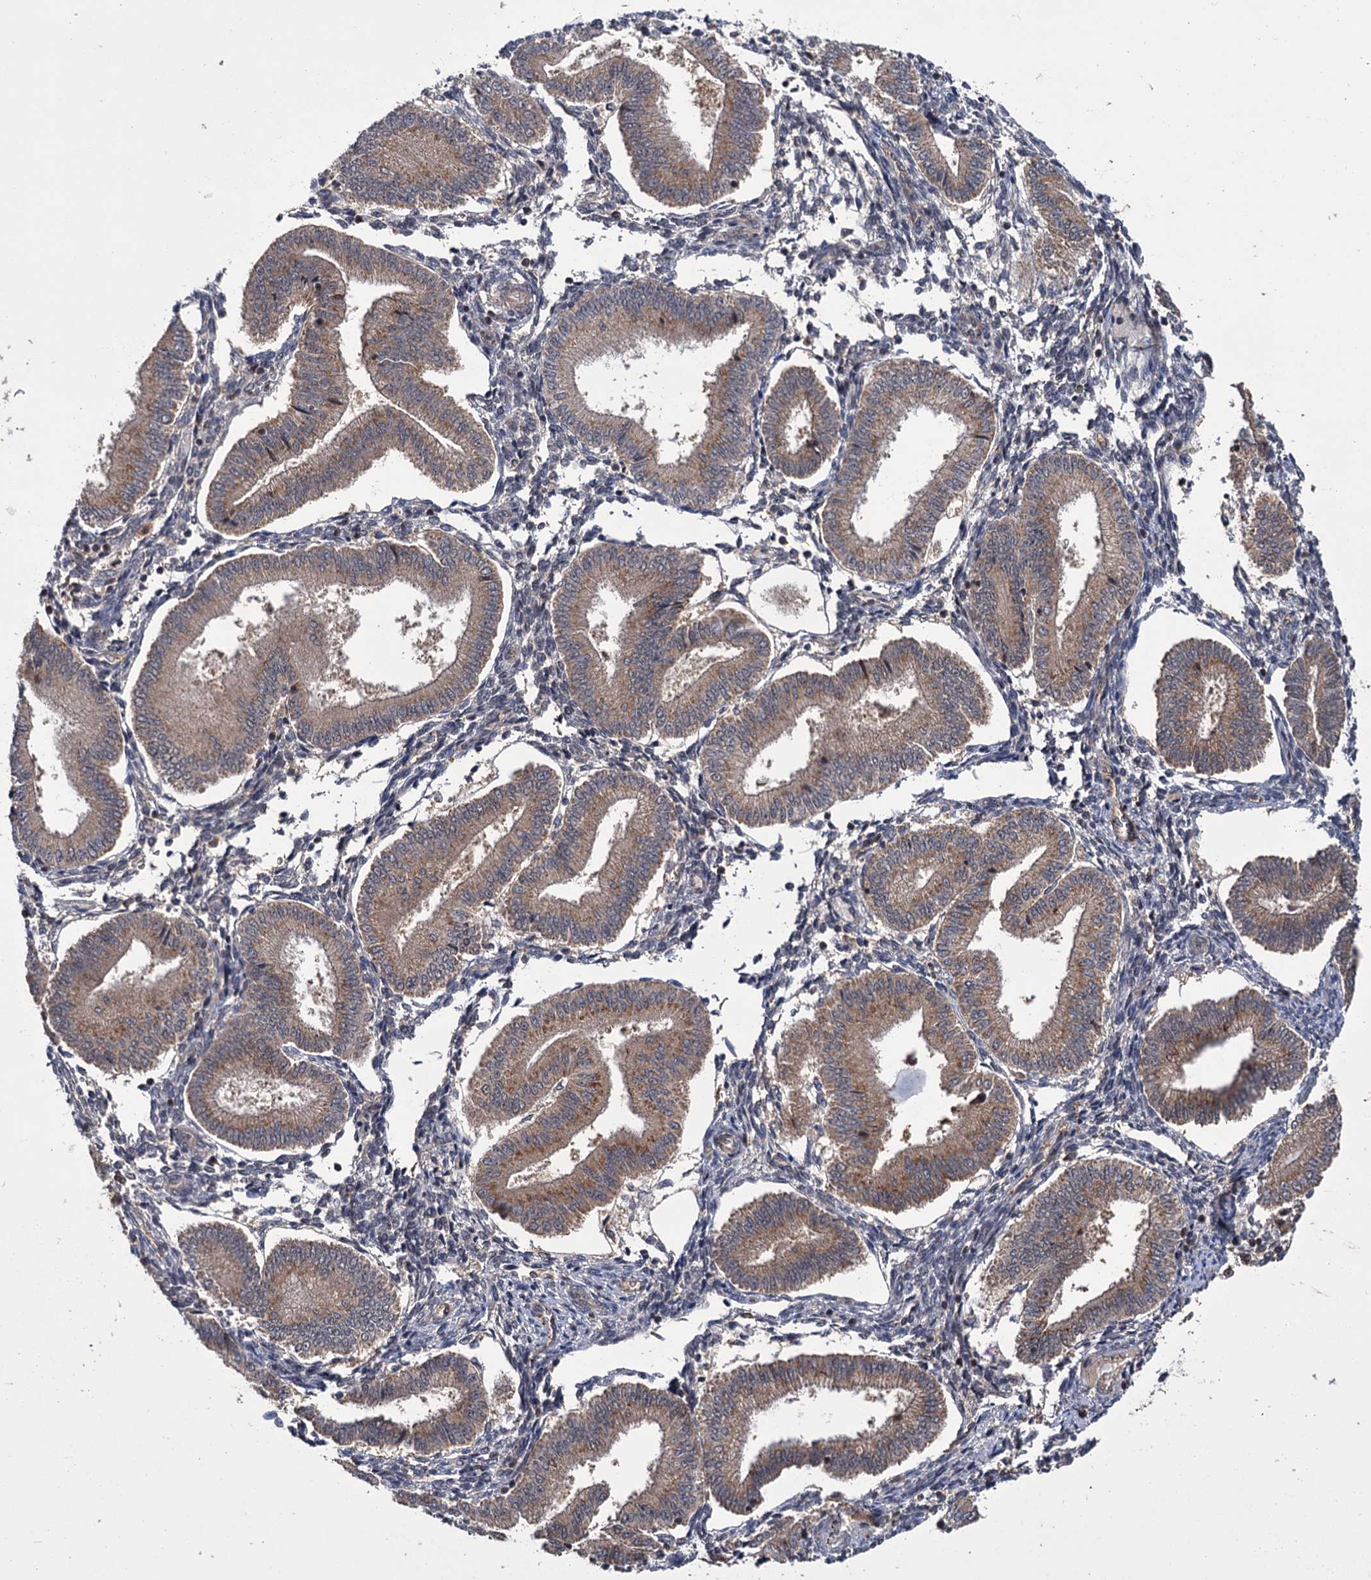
{"staining": {"intensity": "negative", "quantity": "none", "location": "none"}, "tissue": "endometrium", "cell_type": "Cells in endometrial stroma", "image_type": "normal", "snomed": [{"axis": "morphology", "description": "Normal tissue, NOS"}, {"axis": "topography", "description": "Endometrium"}], "caption": "Immunohistochemistry (IHC) histopathology image of unremarkable human endometrium stained for a protein (brown), which shows no positivity in cells in endometrial stroma. (DAB (3,3'-diaminobenzidine) immunohistochemistry (IHC), high magnification).", "gene": "KANSL2", "patient": {"sex": "female", "age": 39}}